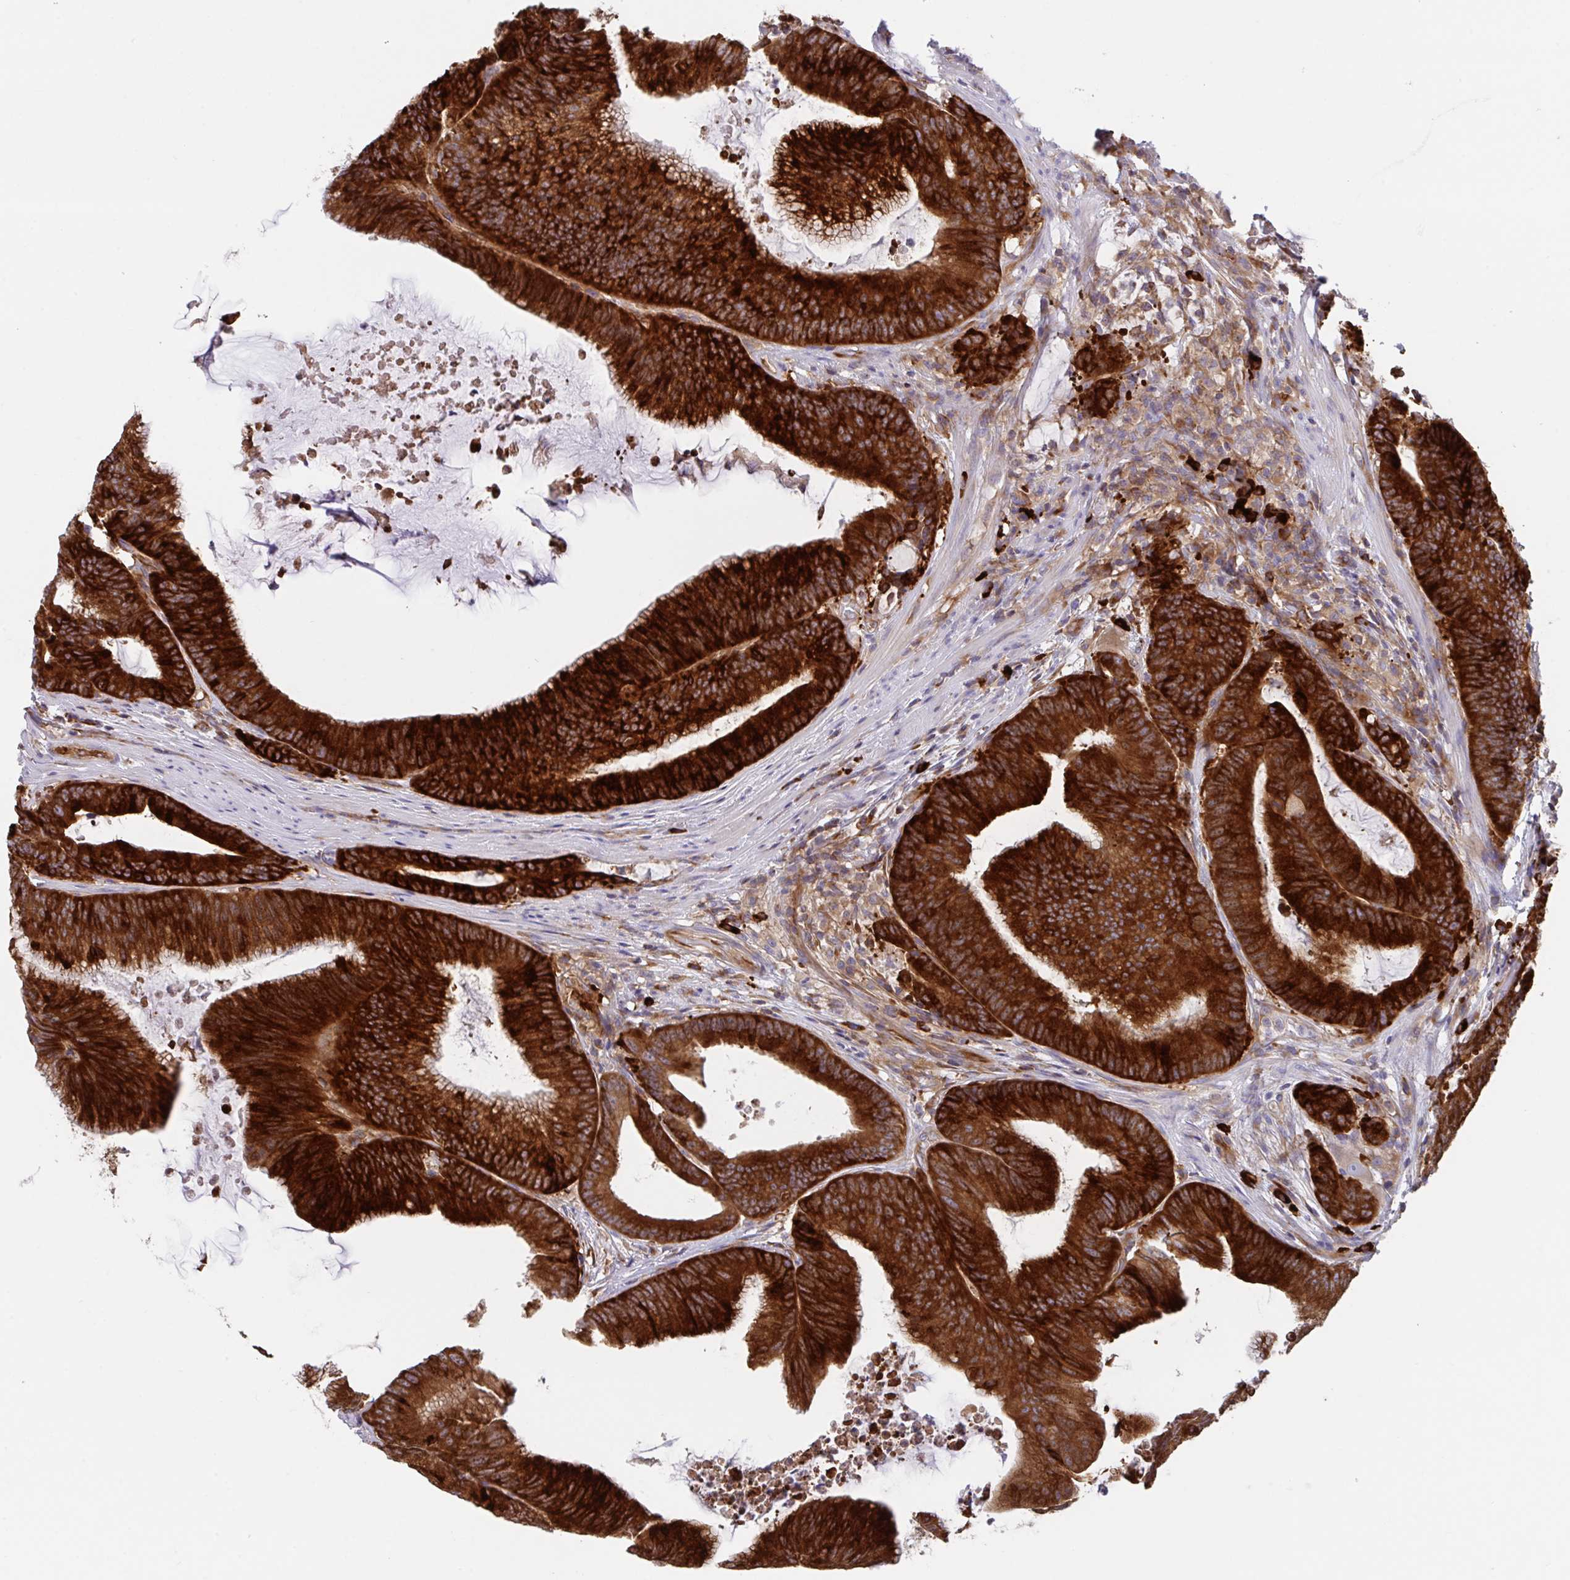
{"staining": {"intensity": "strong", "quantity": ">75%", "location": "cytoplasmic/membranous"}, "tissue": "colorectal cancer", "cell_type": "Tumor cells", "image_type": "cancer", "snomed": [{"axis": "morphology", "description": "Adenocarcinoma, NOS"}, {"axis": "topography", "description": "Colon"}], "caption": "Strong cytoplasmic/membranous staining is seen in approximately >75% of tumor cells in colorectal adenocarcinoma.", "gene": "YARS2", "patient": {"sex": "female", "age": 78}}